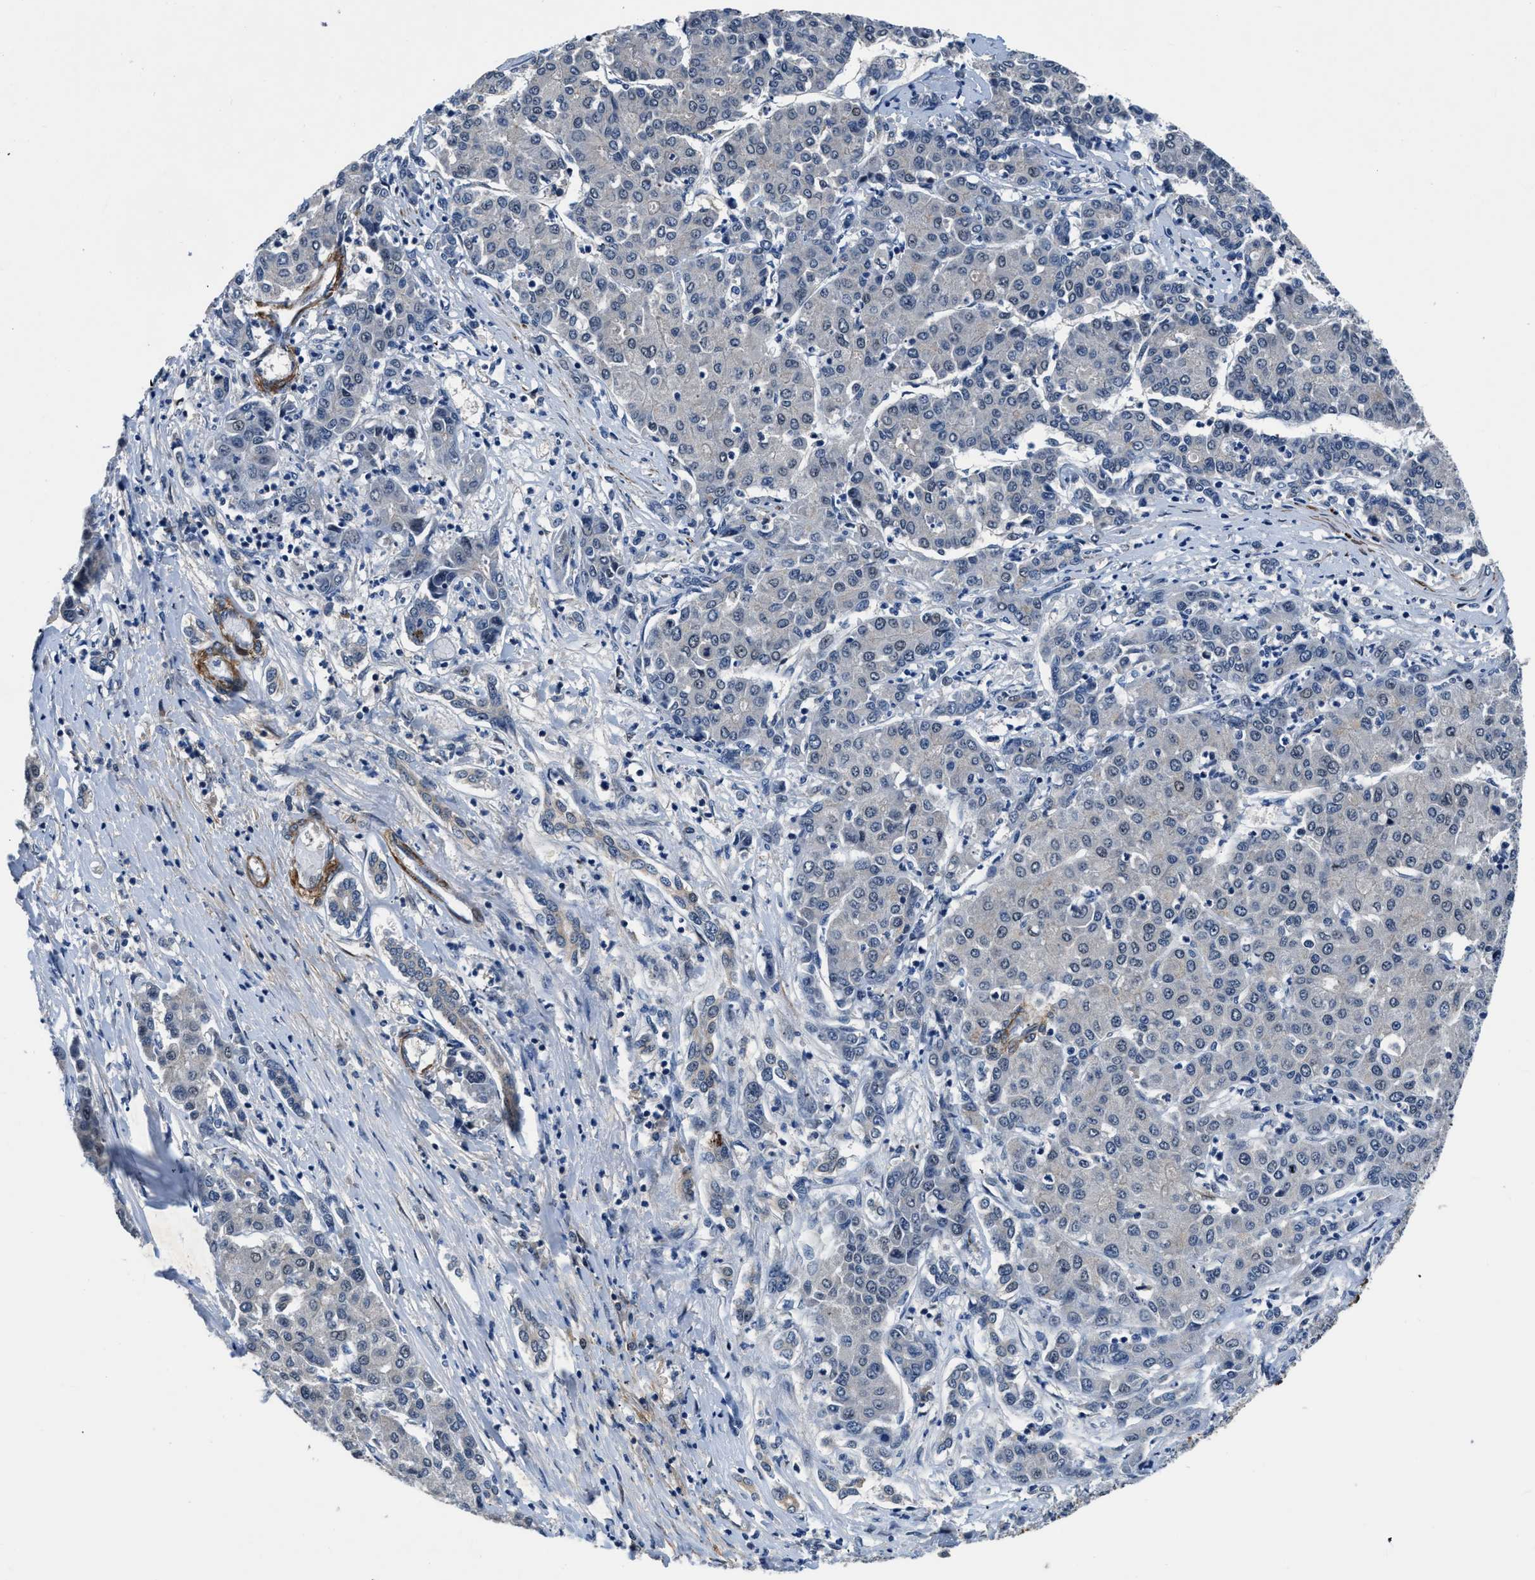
{"staining": {"intensity": "negative", "quantity": "none", "location": "none"}, "tissue": "liver cancer", "cell_type": "Tumor cells", "image_type": "cancer", "snomed": [{"axis": "morphology", "description": "Carcinoma, Hepatocellular, NOS"}, {"axis": "topography", "description": "Liver"}], "caption": "Immunohistochemistry histopathology image of human liver cancer (hepatocellular carcinoma) stained for a protein (brown), which exhibits no staining in tumor cells.", "gene": "LANCL2", "patient": {"sex": "male", "age": 65}}